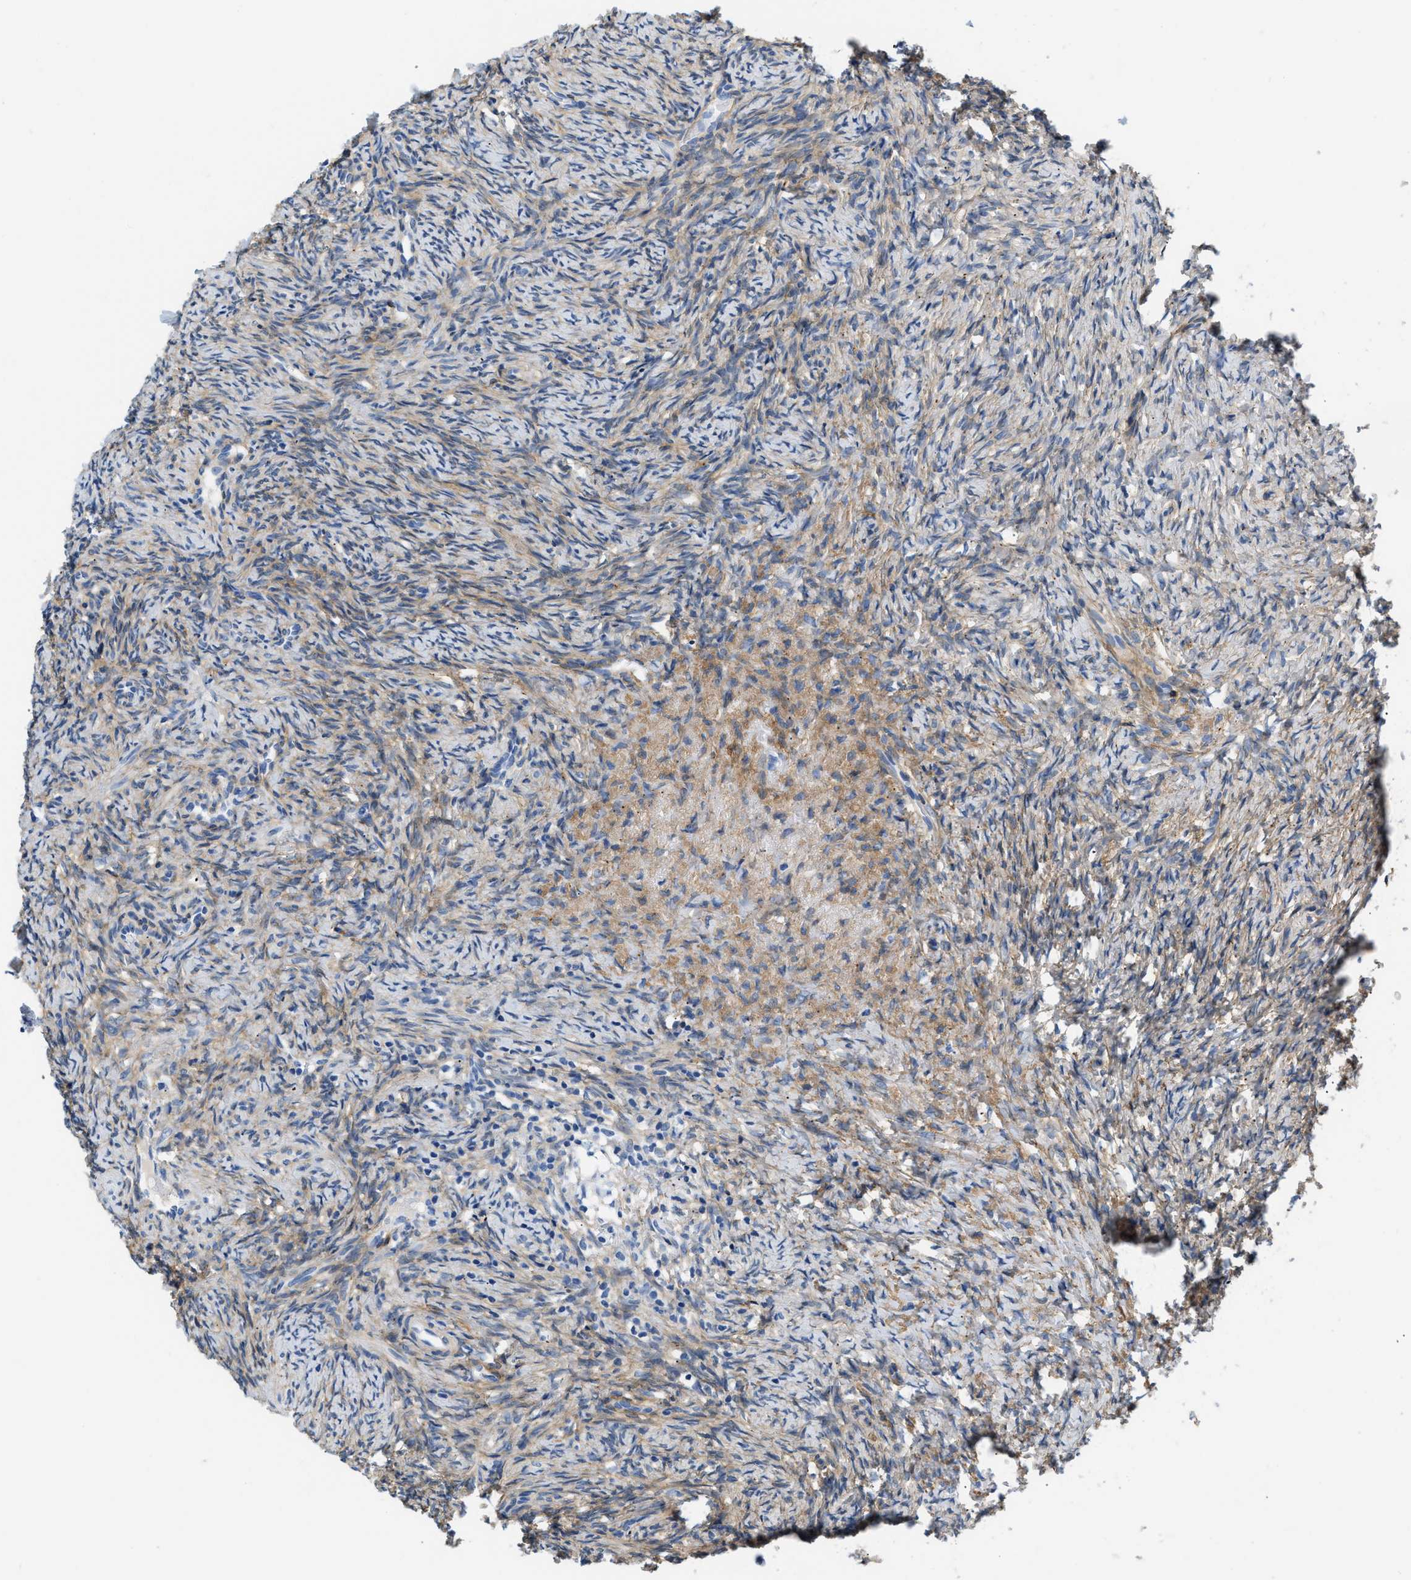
{"staining": {"intensity": "negative", "quantity": "none", "location": "none"}, "tissue": "ovary", "cell_type": "Follicle cells", "image_type": "normal", "snomed": [{"axis": "morphology", "description": "Normal tissue, NOS"}, {"axis": "topography", "description": "Ovary"}], "caption": "Ovary stained for a protein using immunohistochemistry demonstrates no staining follicle cells.", "gene": "PDGFRB", "patient": {"sex": "female", "age": 41}}